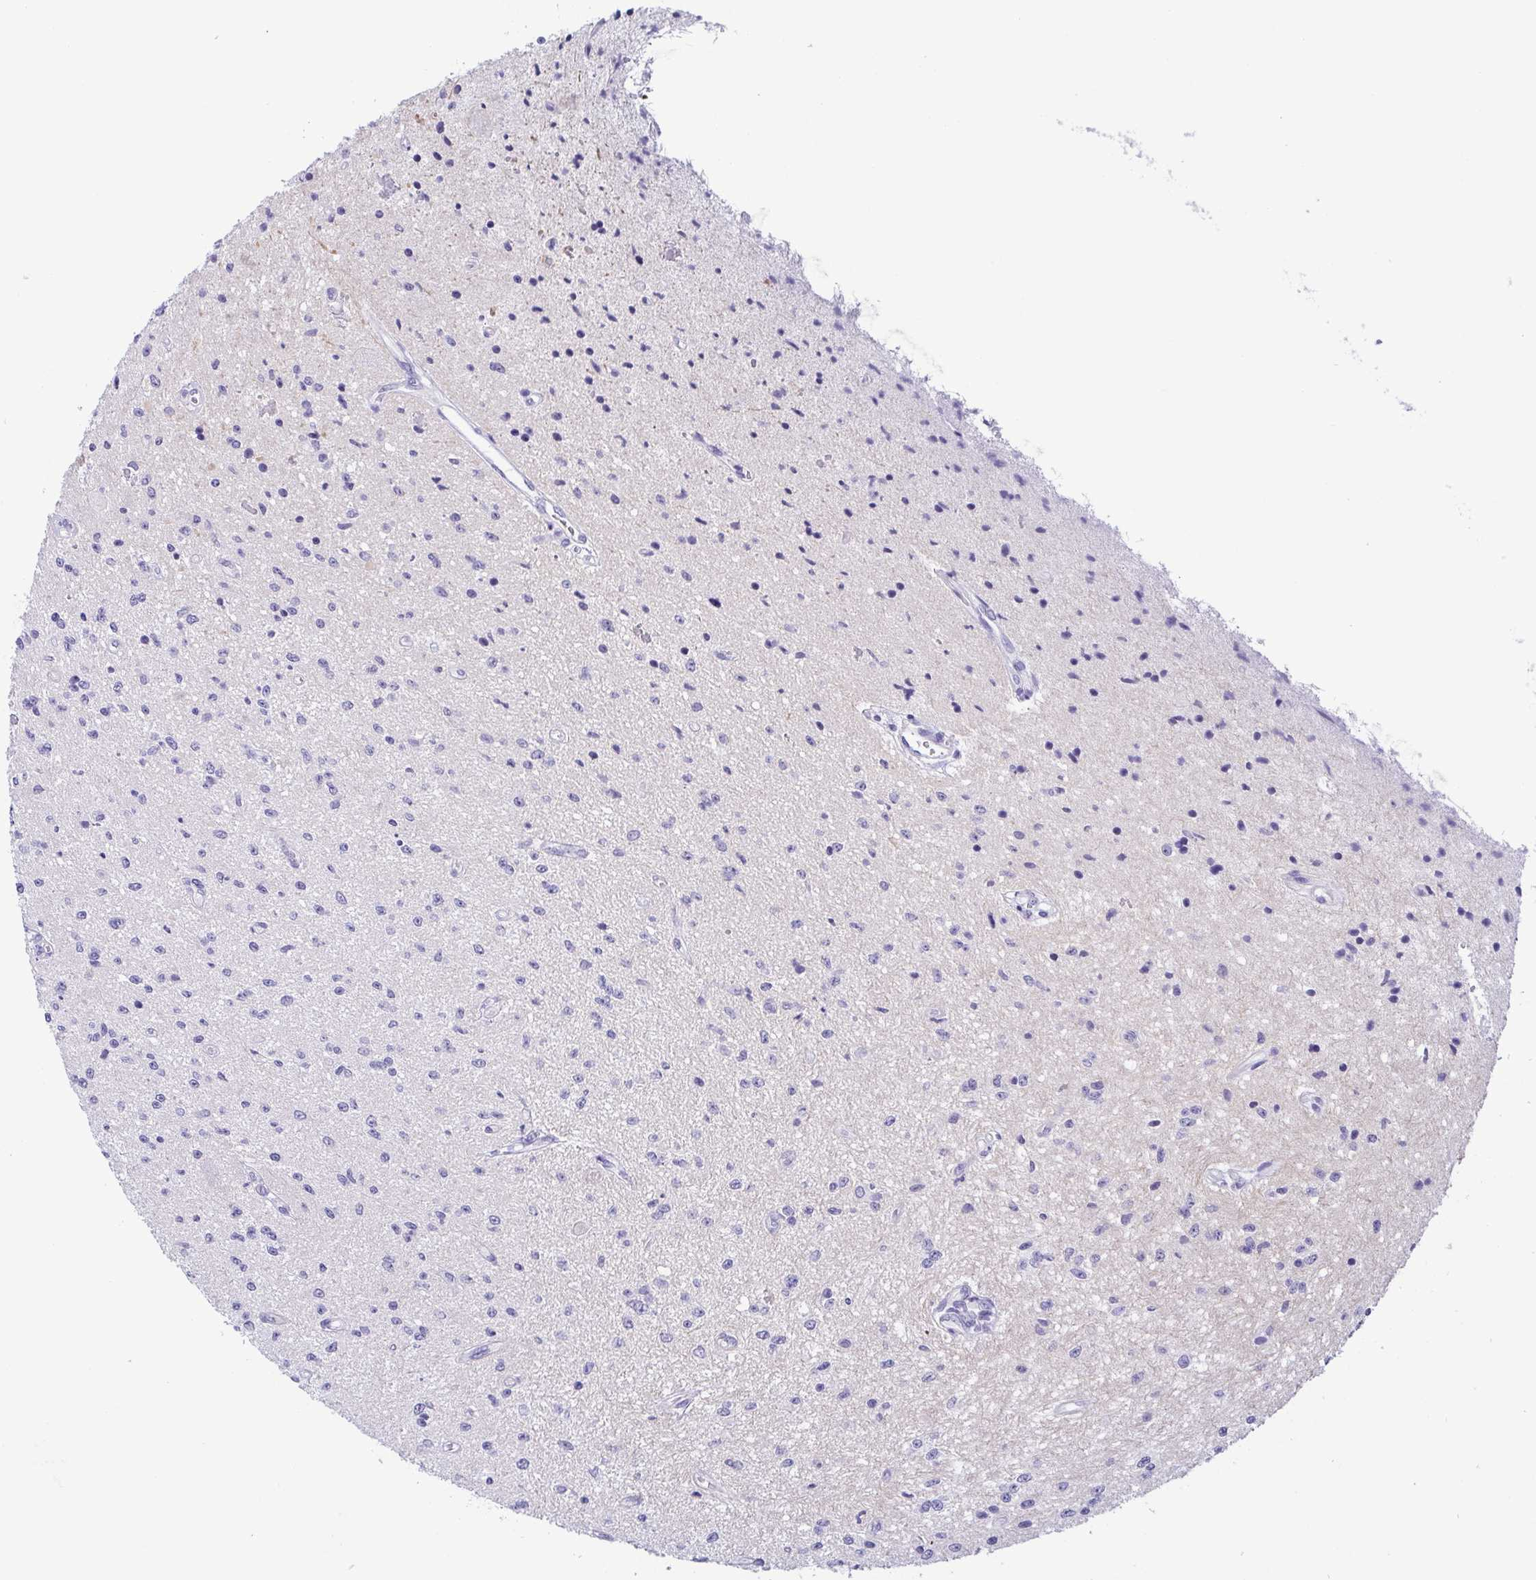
{"staining": {"intensity": "negative", "quantity": "none", "location": "none"}, "tissue": "glioma", "cell_type": "Tumor cells", "image_type": "cancer", "snomed": [{"axis": "morphology", "description": "Glioma, malignant, Low grade"}, {"axis": "topography", "description": "Cerebellum"}], "caption": "The image shows no staining of tumor cells in glioma. (DAB (3,3'-diaminobenzidine) IHC with hematoxylin counter stain).", "gene": "MYL7", "patient": {"sex": "female", "age": 14}}